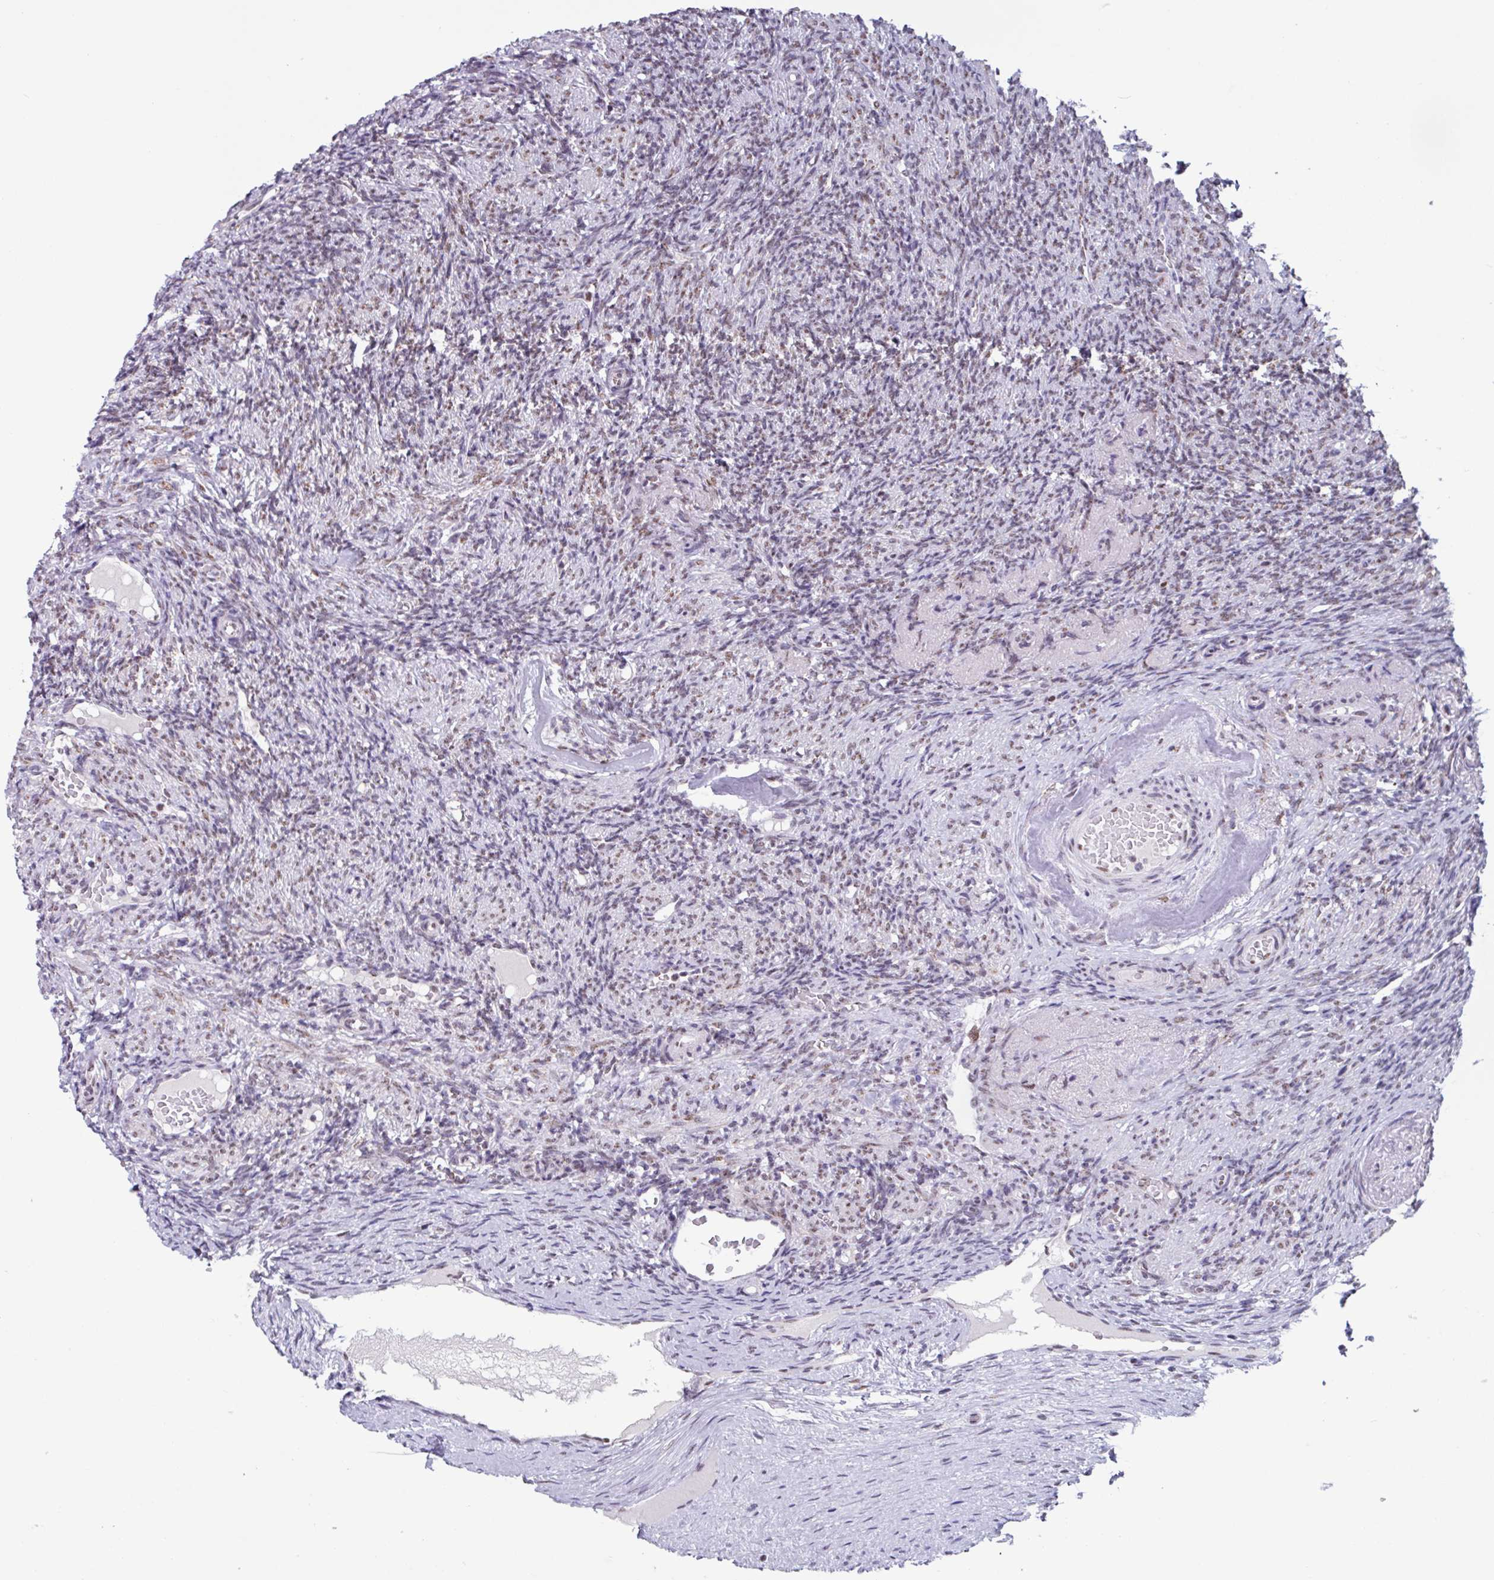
{"staining": {"intensity": "weak", "quantity": ">75%", "location": "nuclear"}, "tissue": "ovary", "cell_type": "Follicle cells", "image_type": "normal", "snomed": [{"axis": "morphology", "description": "Normal tissue, NOS"}, {"axis": "topography", "description": "Ovary"}], "caption": "Ovary stained with a brown dye demonstrates weak nuclear positive positivity in about >75% of follicle cells.", "gene": "PUF60", "patient": {"sex": "female", "age": 51}}